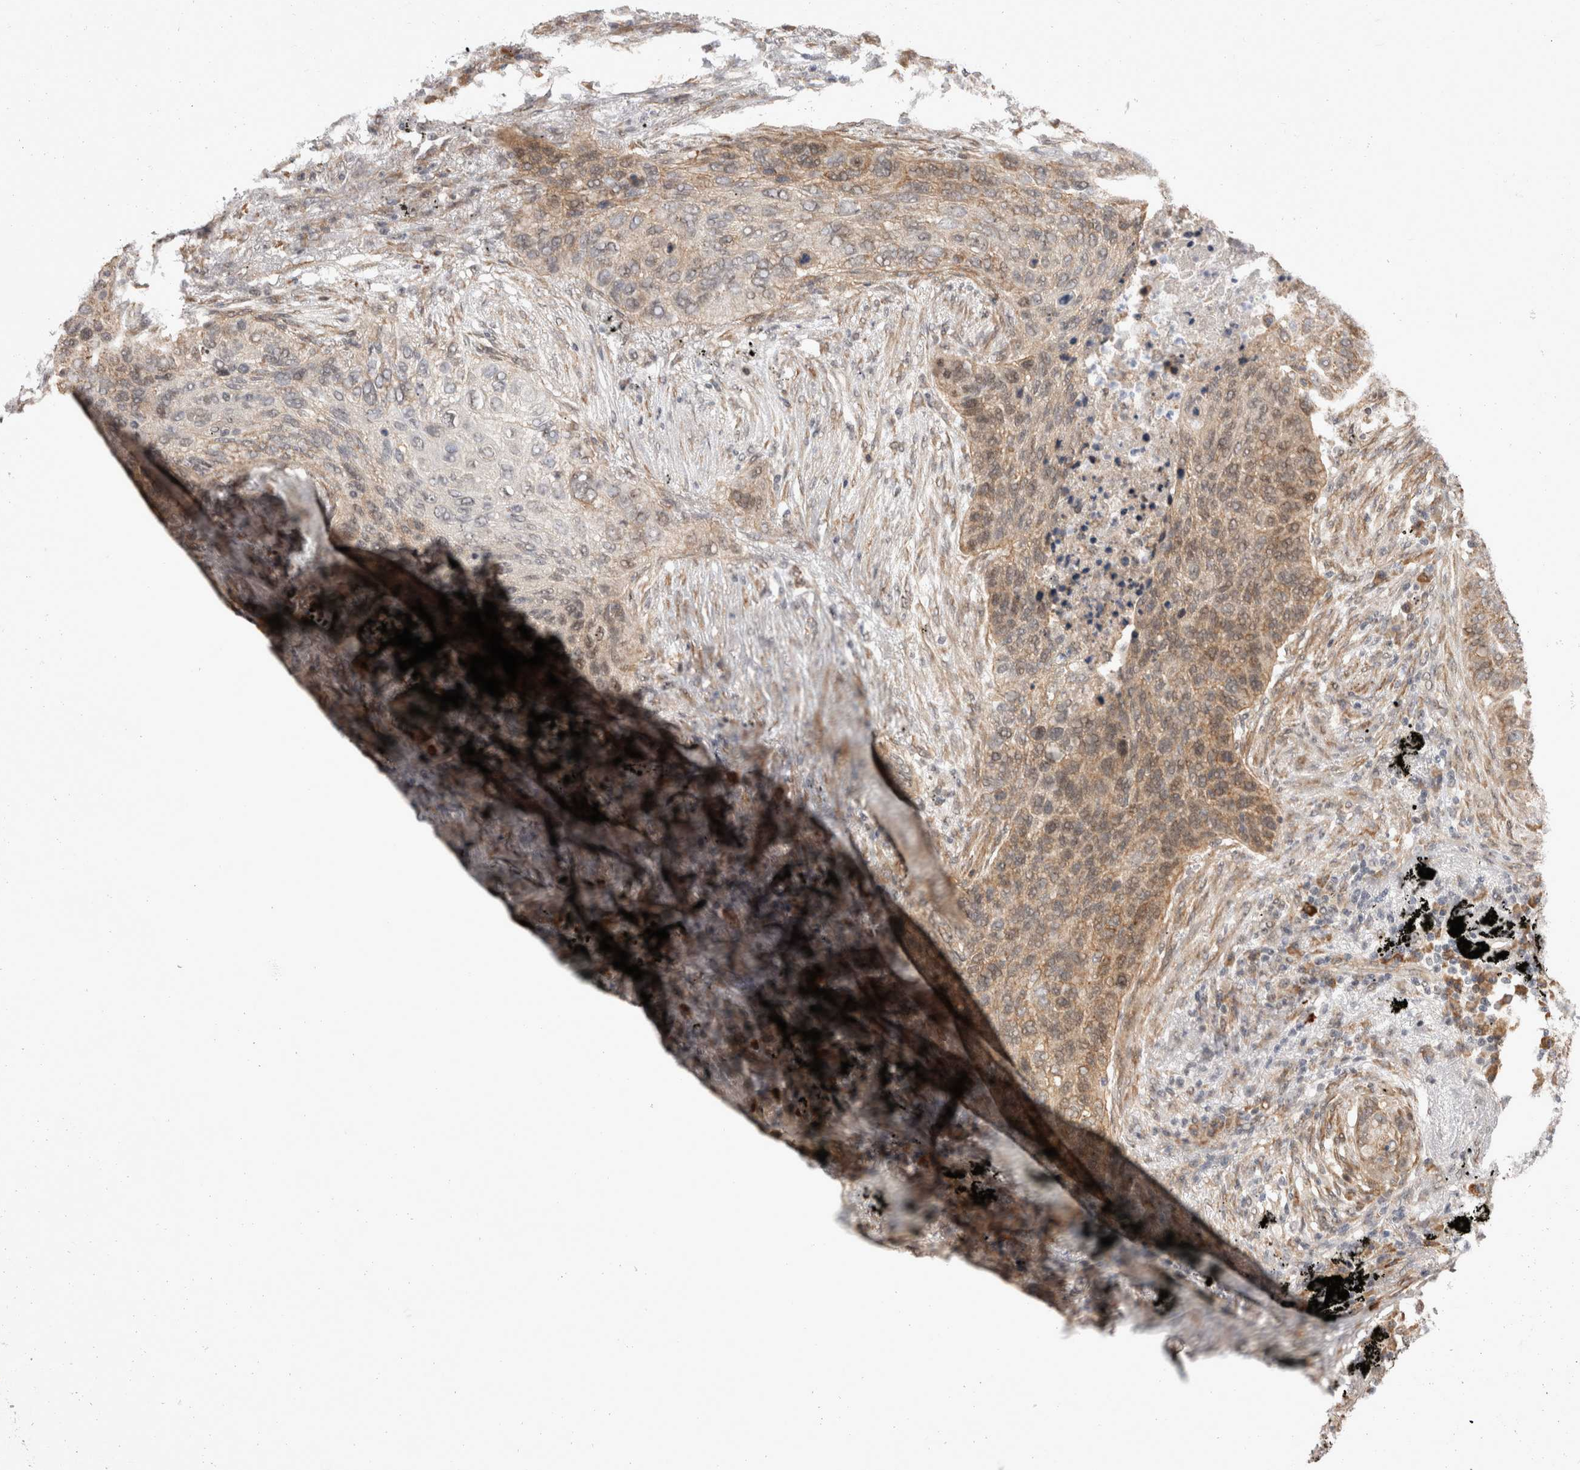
{"staining": {"intensity": "moderate", "quantity": ">75%", "location": "cytoplasmic/membranous"}, "tissue": "lung cancer", "cell_type": "Tumor cells", "image_type": "cancer", "snomed": [{"axis": "morphology", "description": "Squamous cell carcinoma, NOS"}, {"axis": "topography", "description": "Lung"}], "caption": "A micrograph showing moderate cytoplasmic/membranous staining in about >75% of tumor cells in lung squamous cell carcinoma, as visualized by brown immunohistochemical staining.", "gene": "EXOSC4", "patient": {"sex": "female", "age": 63}}